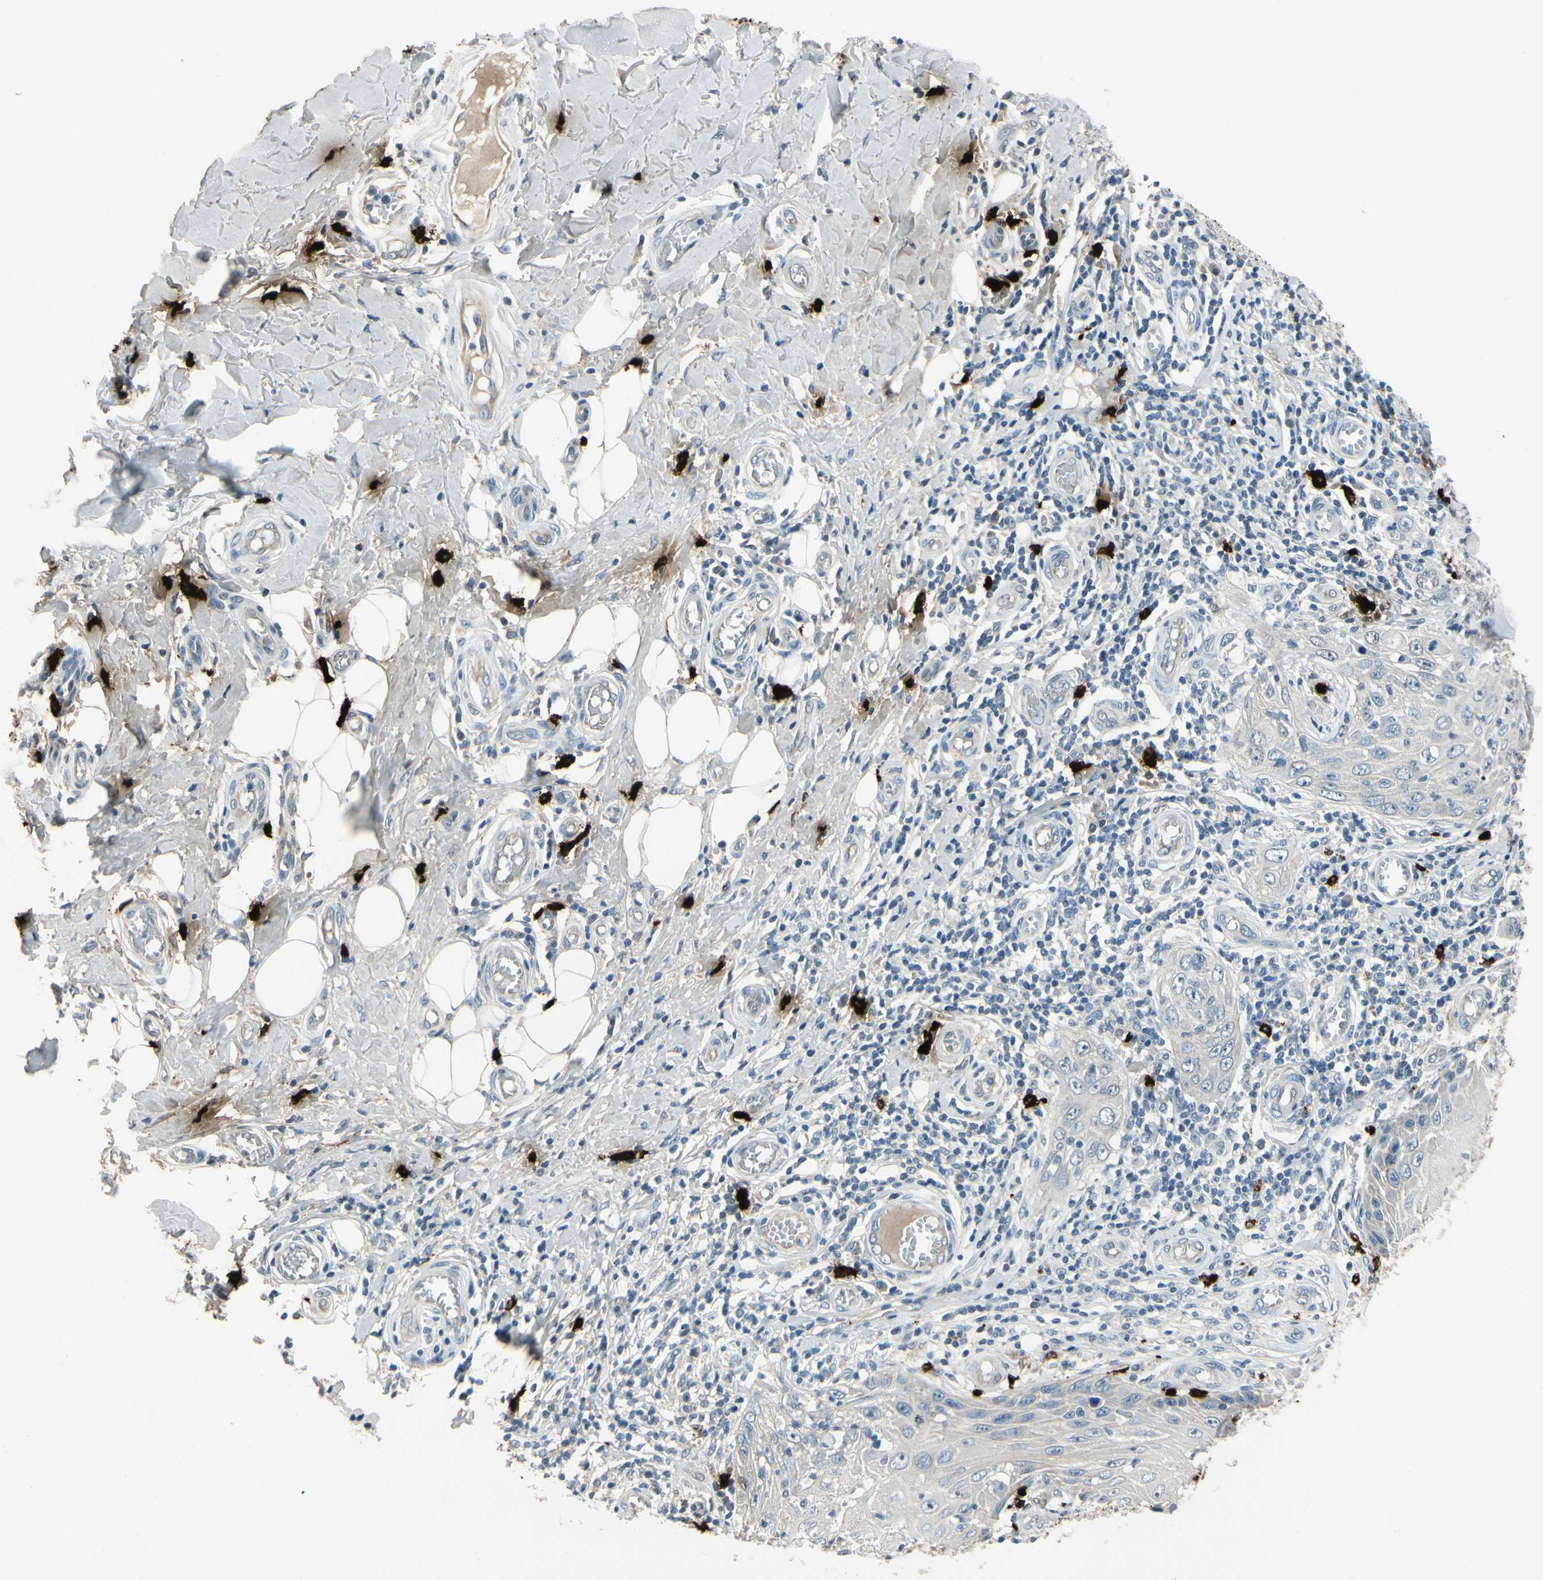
{"staining": {"intensity": "negative", "quantity": "none", "location": "none"}, "tissue": "skin cancer", "cell_type": "Tumor cells", "image_type": "cancer", "snomed": [{"axis": "morphology", "description": "Squamous cell carcinoma, NOS"}, {"axis": "topography", "description": "Skin"}], "caption": "Protein analysis of squamous cell carcinoma (skin) demonstrates no significant staining in tumor cells.", "gene": "CPA3", "patient": {"sex": "female", "age": 73}}